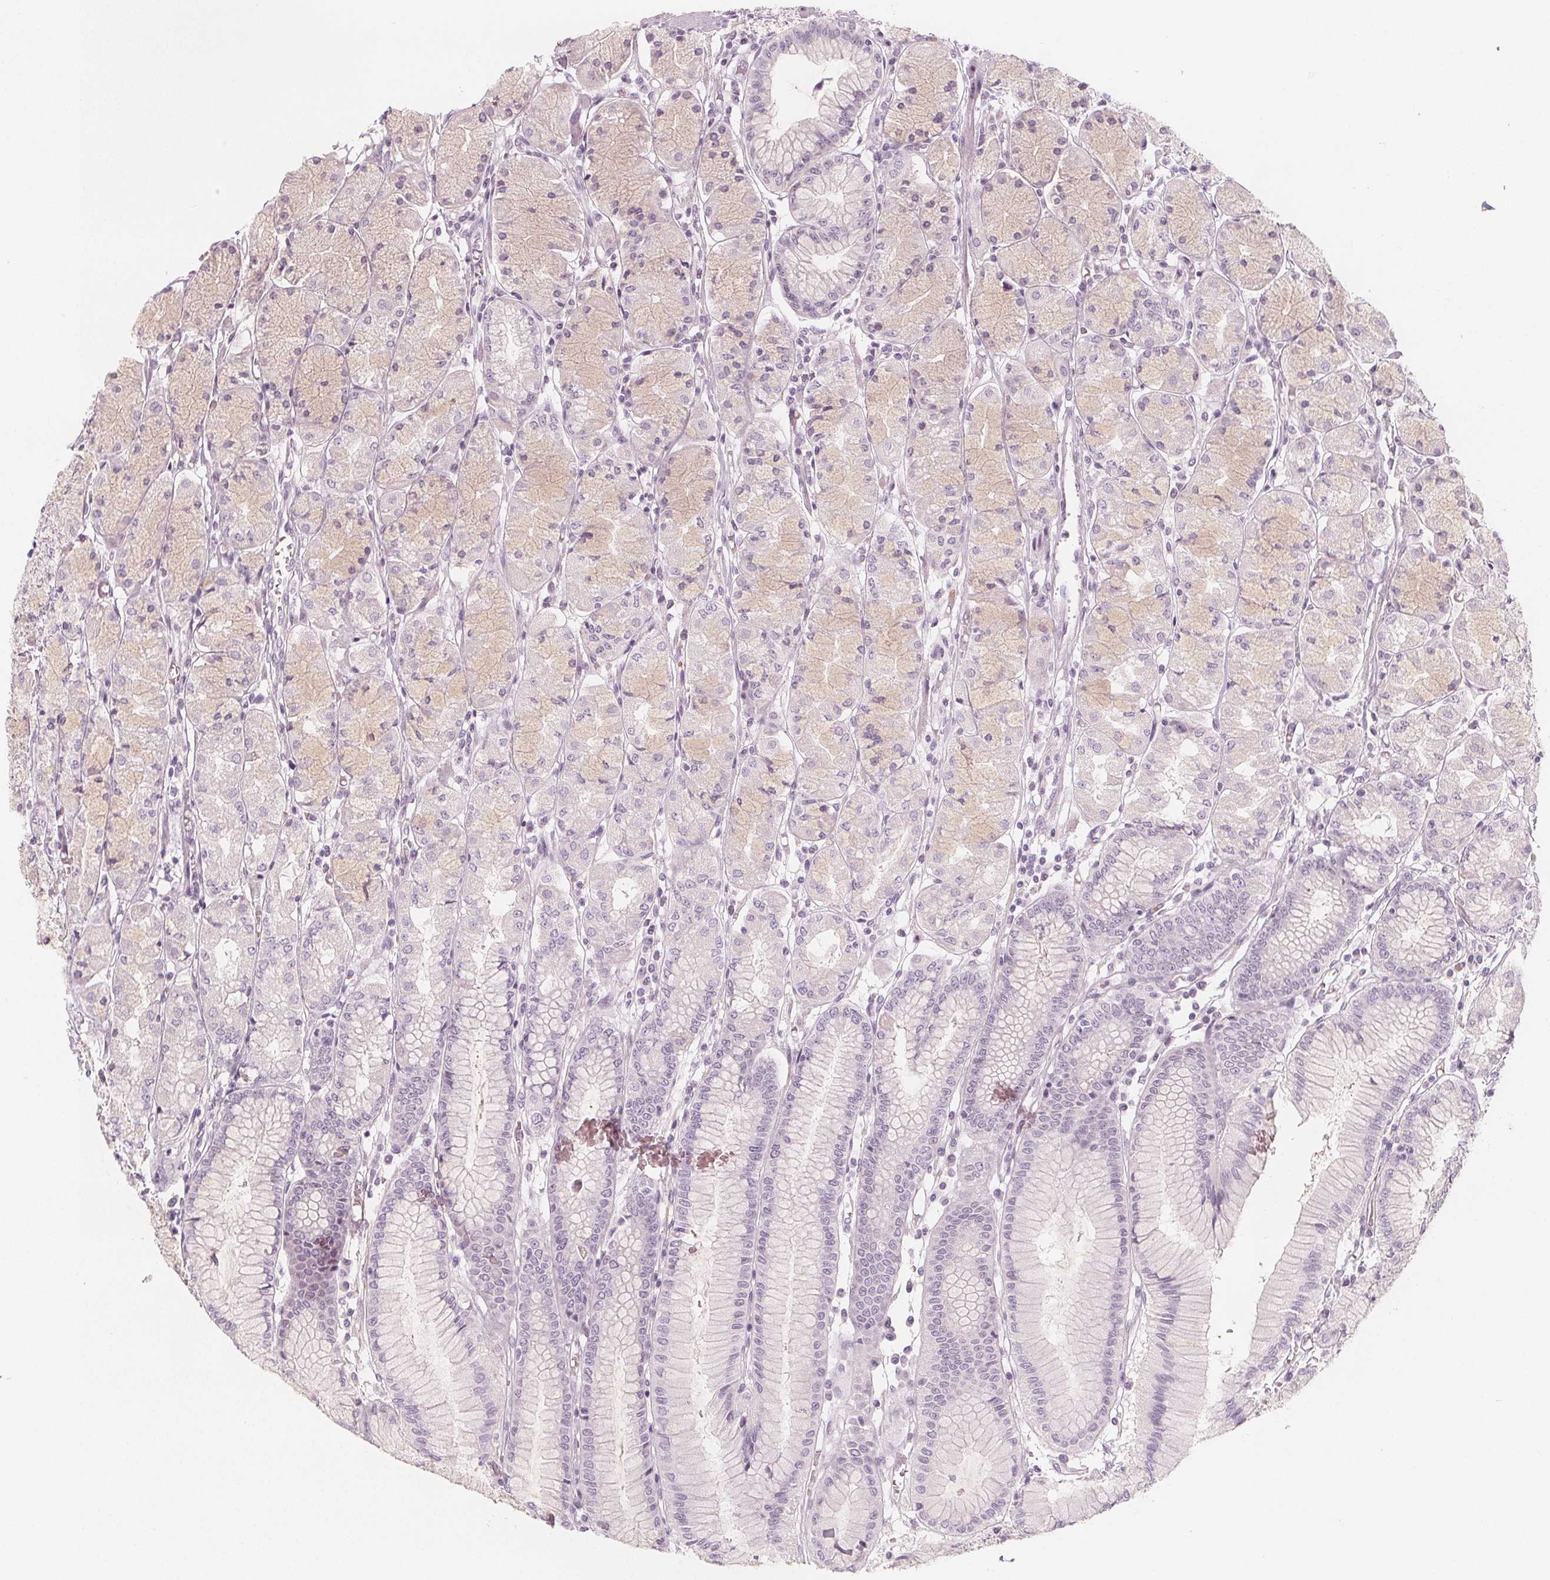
{"staining": {"intensity": "weak", "quantity": "<25%", "location": "cytoplasmic/membranous"}, "tissue": "stomach", "cell_type": "Glandular cells", "image_type": "normal", "snomed": [{"axis": "morphology", "description": "Normal tissue, NOS"}, {"axis": "topography", "description": "Stomach, upper"}], "caption": "Immunohistochemistry (IHC) of normal stomach exhibits no staining in glandular cells.", "gene": "MAP1A", "patient": {"sex": "male", "age": 69}}